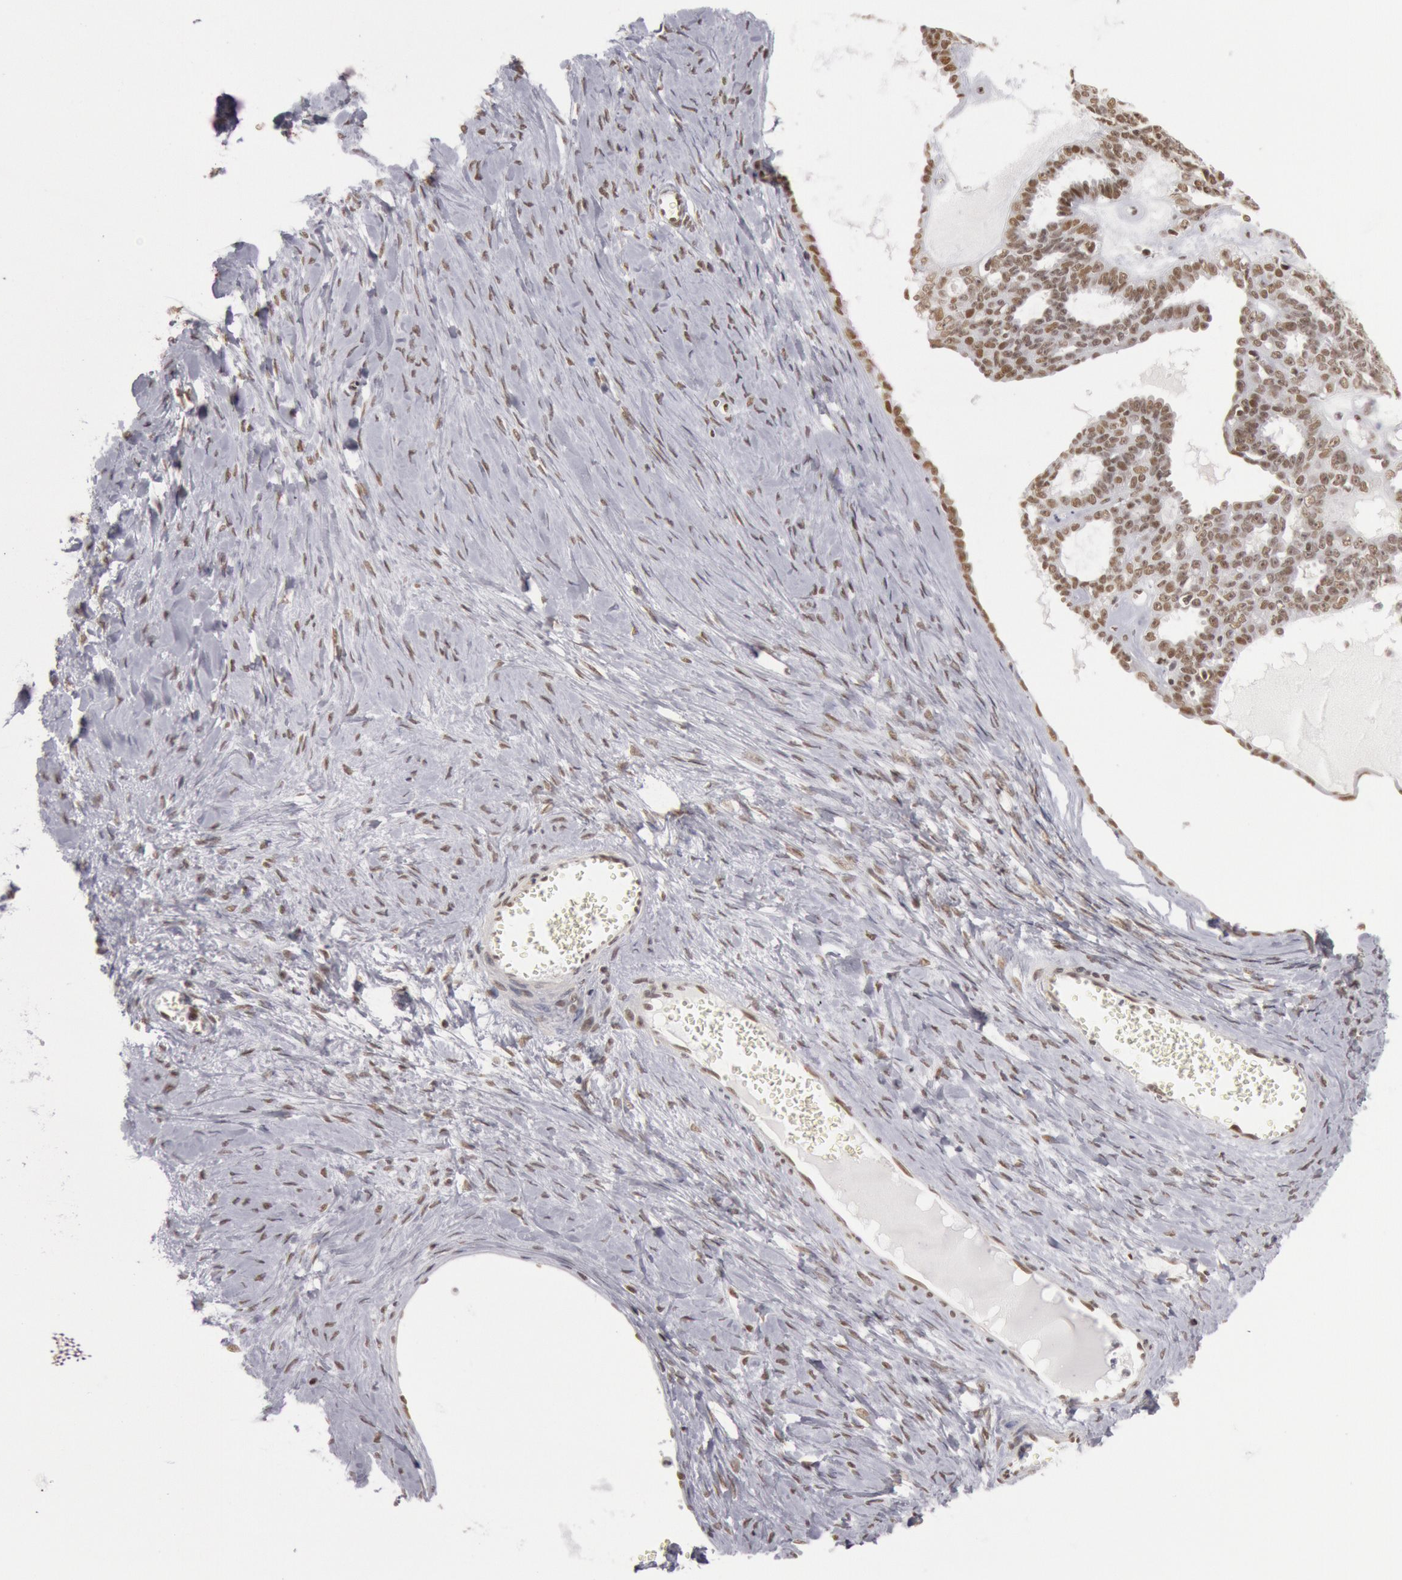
{"staining": {"intensity": "moderate", "quantity": ">75%", "location": "nuclear"}, "tissue": "ovarian cancer", "cell_type": "Tumor cells", "image_type": "cancer", "snomed": [{"axis": "morphology", "description": "Cystadenocarcinoma, serous, NOS"}, {"axis": "topography", "description": "Ovary"}], "caption": "The histopathology image demonstrates staining of ovarian cancer (serous cystadenocarcinoma), revealing moderate nuclear protein staining (brown color) within tumor cells. (DAB IHC with brightfield microscopy, high magnification).", "gene": "ESS2", "patient": {"sex": "female", "age": 71}}